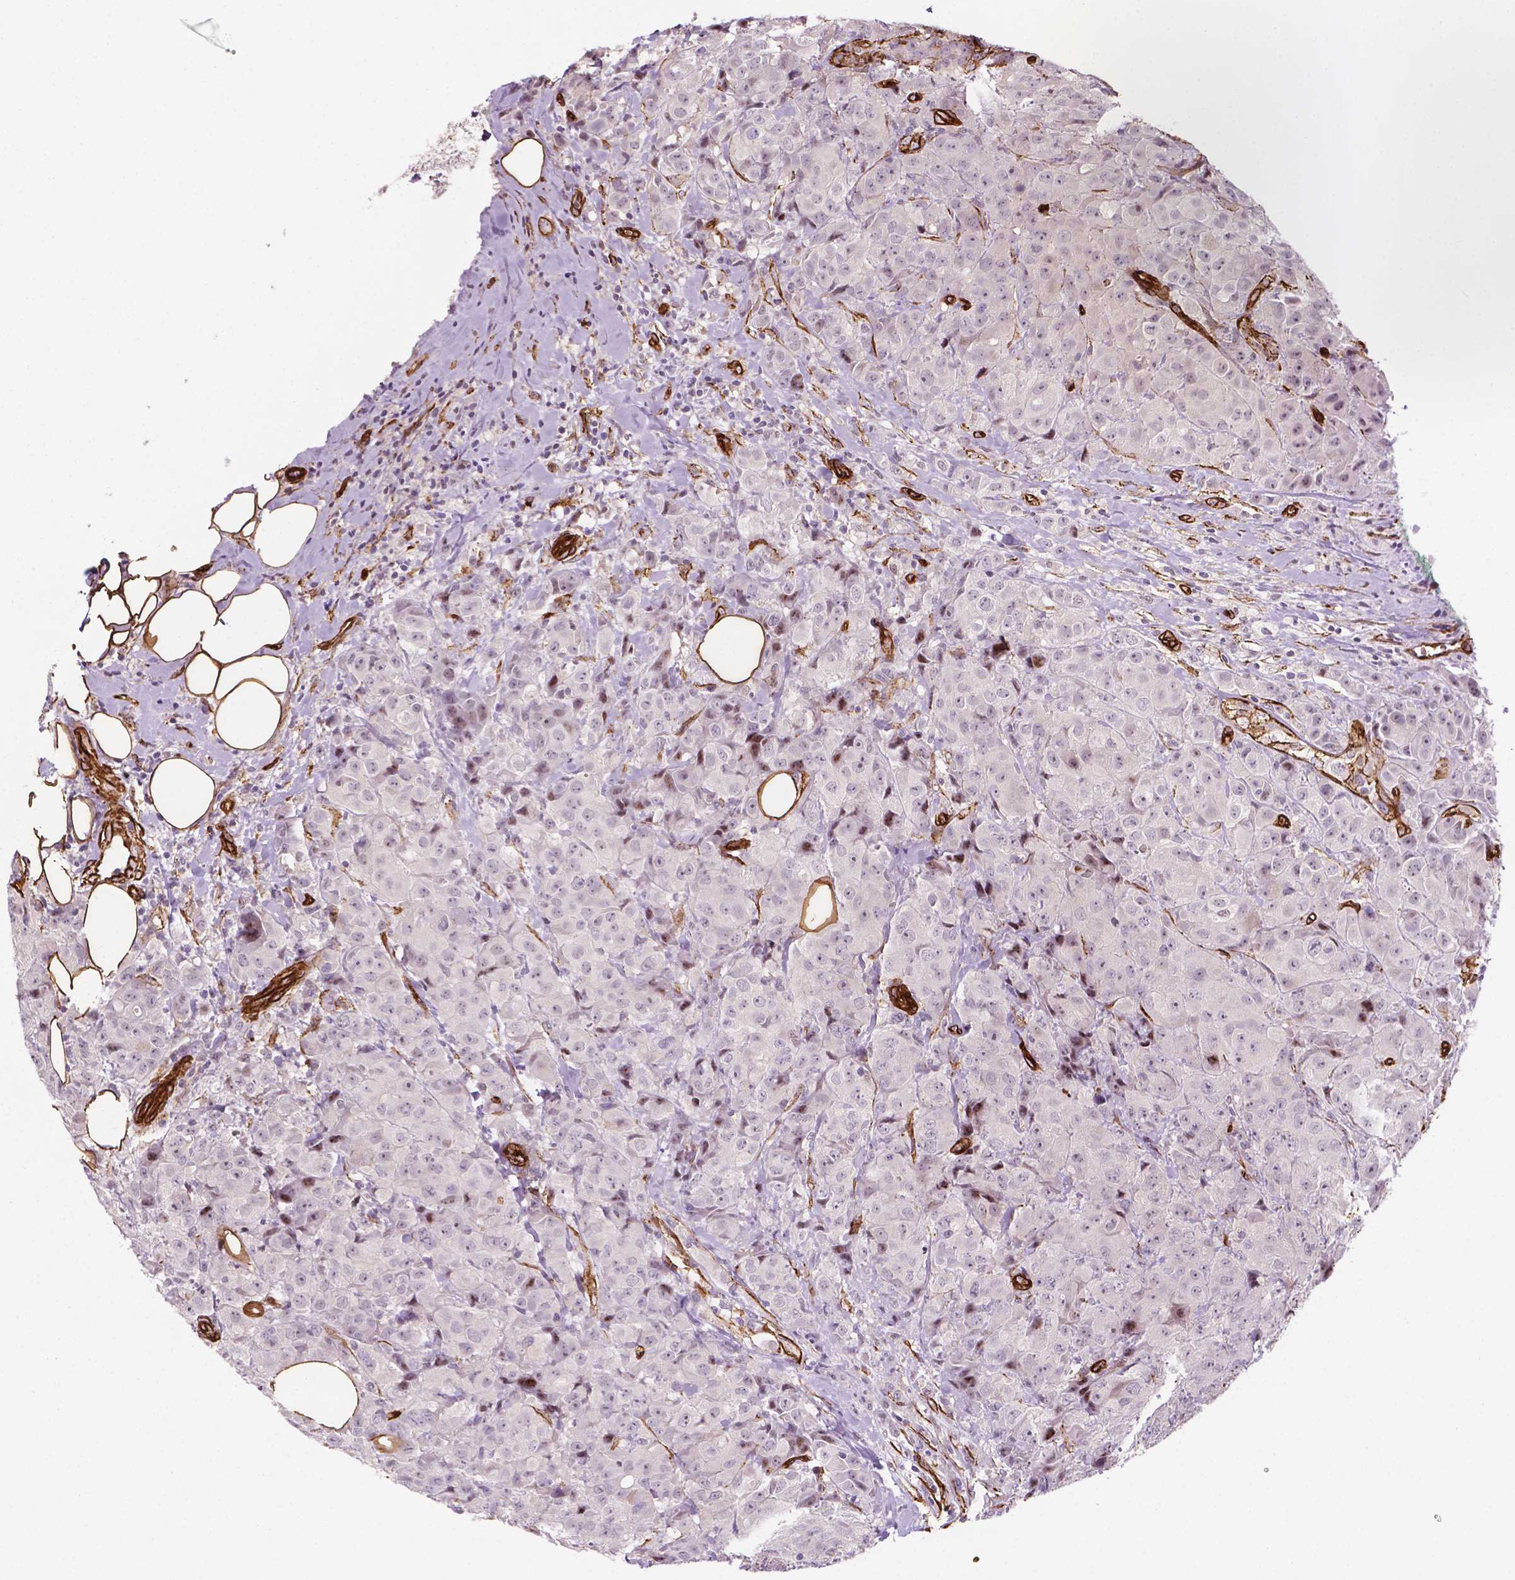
{"staining": {"intensity": "negative", "quantity": "none", "location": "none"}, "tissue": "breast cancer", "cell_type": "Tumor cells", "image_type": "cancer", "snomed": [{"axis": "morphology", "description": "Normal tissue, NOS"}, {"axis": "morphology", "description": "Duct carcinoma"}, {"axis": "topography", "description": "Breast"}], "caption": "Immunohistochemistry of breast cancer (invasive ductal carcinoma) reveals no expression in tumor cells. (IHC, brightfield microscopy, high magnification).", "gene": "EGFL8", "patient": {"sex": "female", "age": 43}}